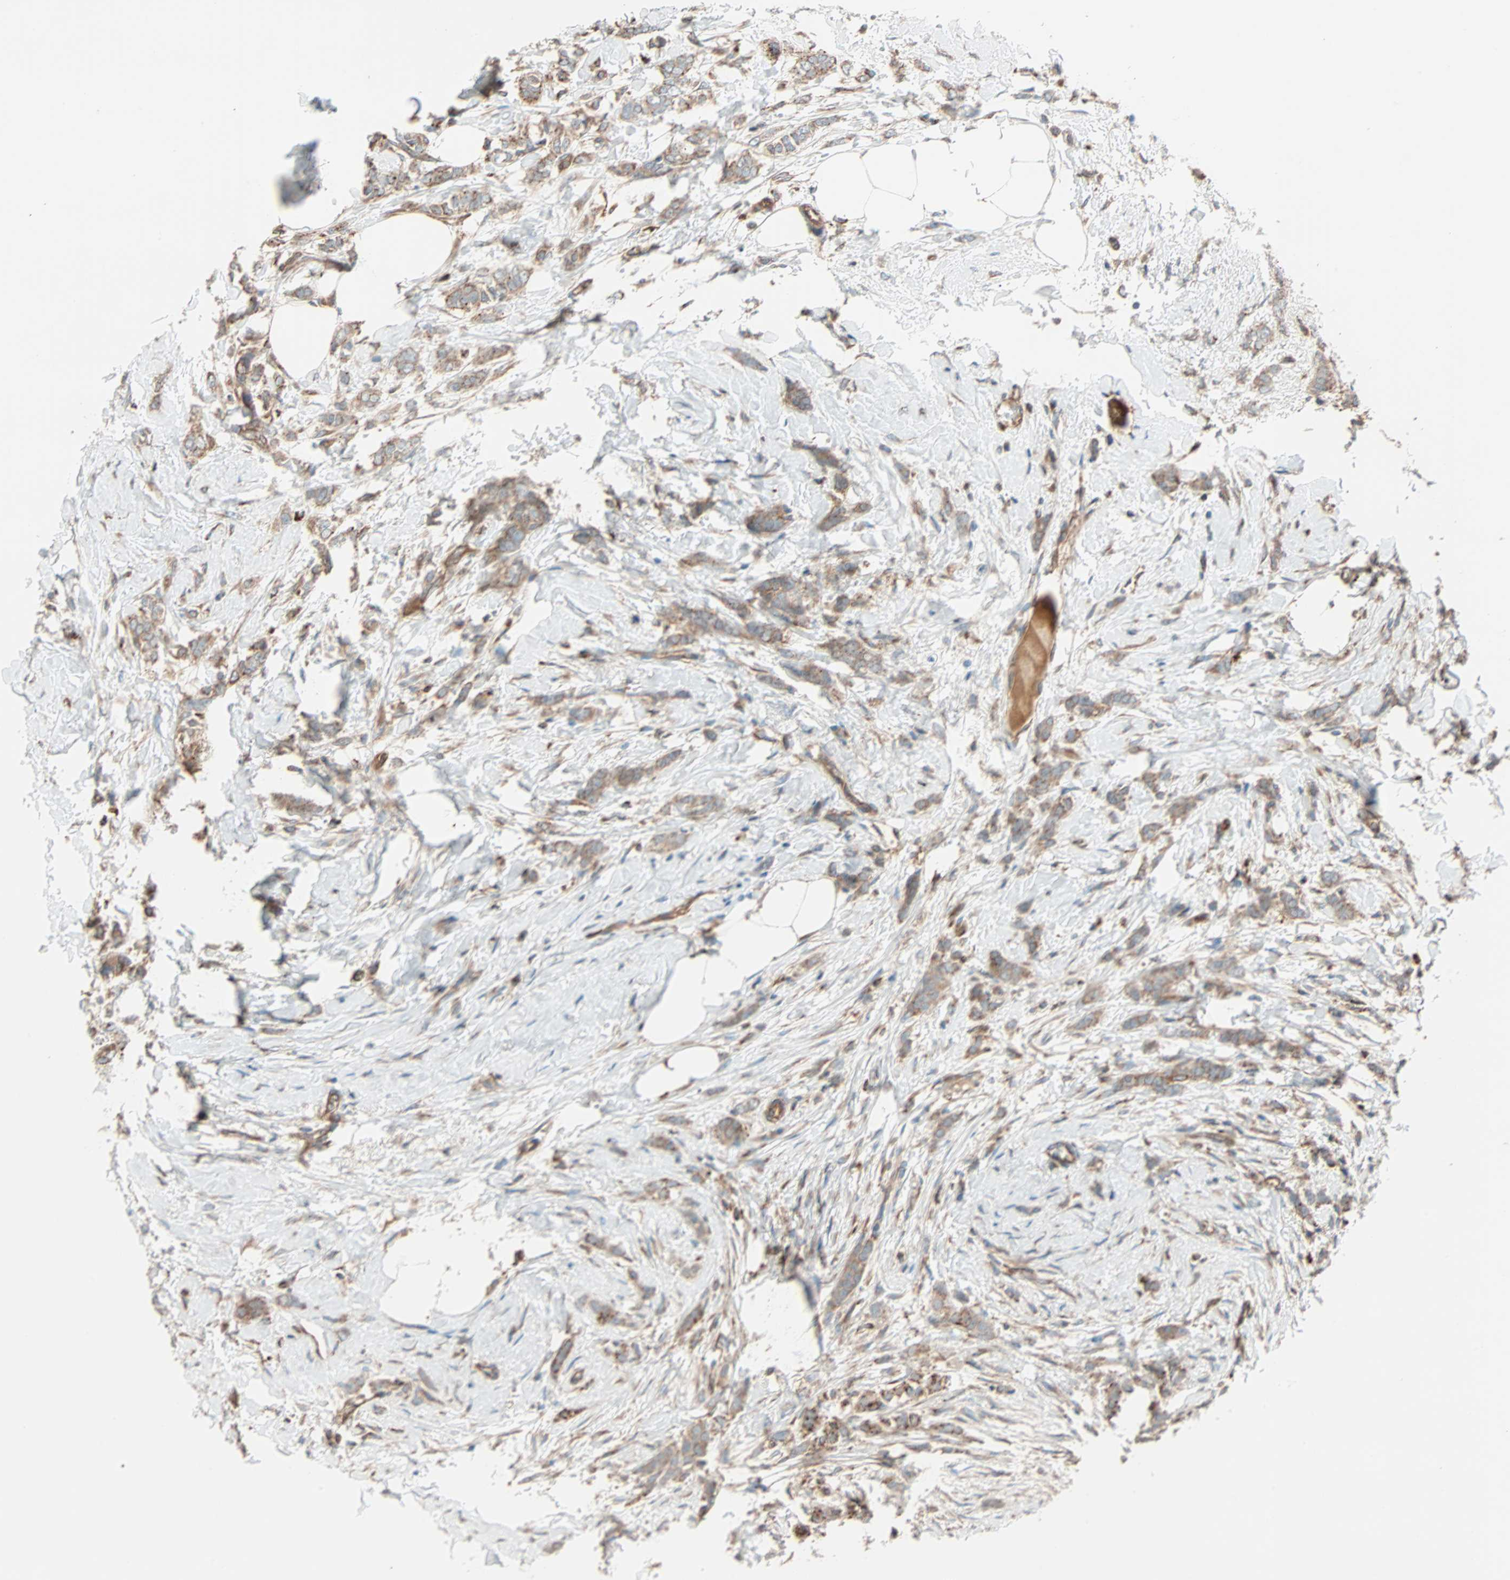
{"staining": {"intensity": "moderate", "quantity": ">75%", "location": "cytoplasmic/membranous"}, "tissue": "breast cancer", "cell_type": "Tumor cells", "image_type": "cancer", "snomed": [{"axis": "morphology", "description": "Lobular carcinoma, in situ"}, {"axis": "morphology", "description": "Lobular carcinoma"}, {"axis": "topography", "description": "Breast"}], "caption": "Immunohistochemistry (IHC) (DAB) staining of breast cancer shows moderate cytoplasmic/membranous protein expression in about >75% of tumor cells.", "gene": "PHYH", "patient": {"sex": "female", "age": 41}}